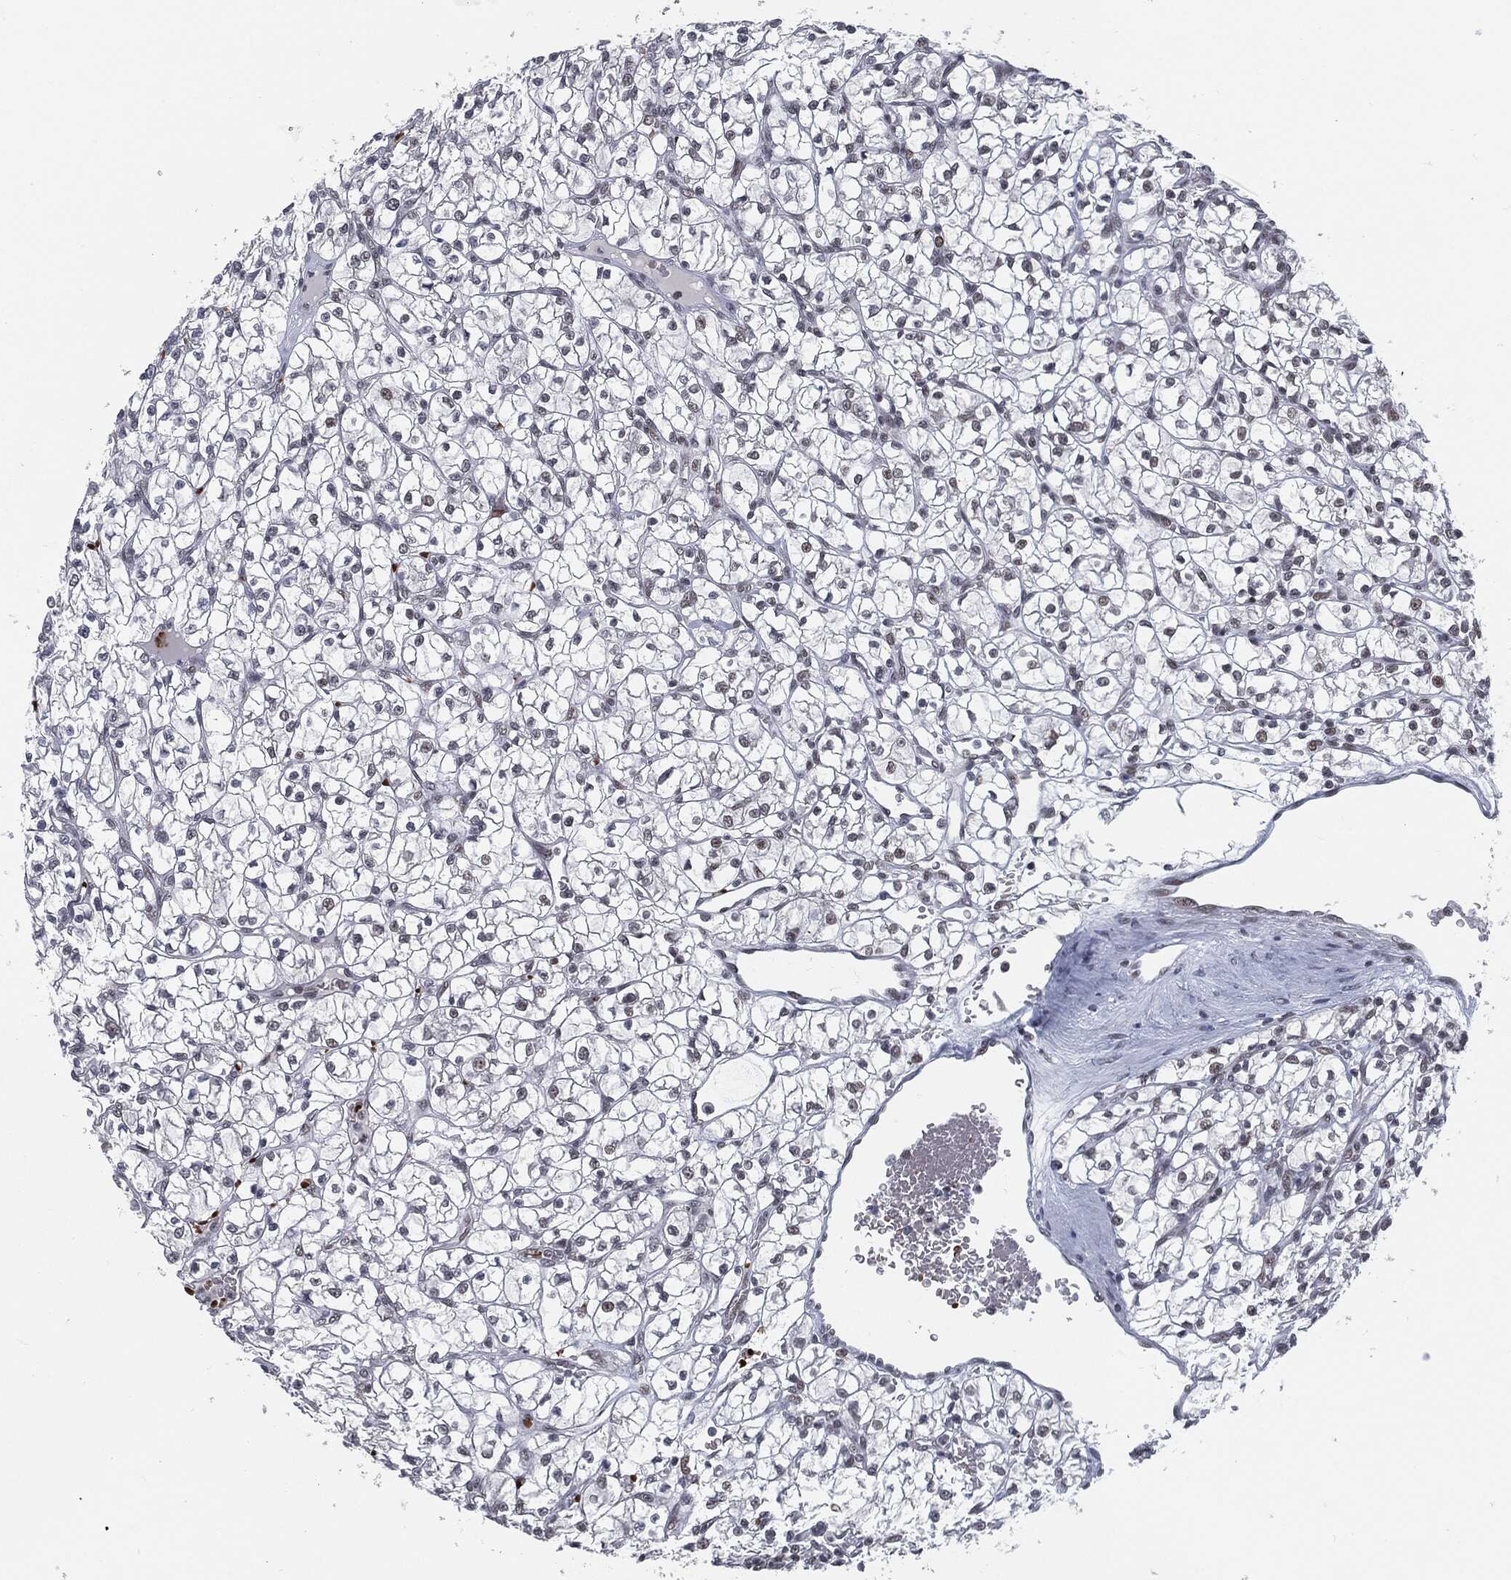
{"staining": {"intensity": "negative", "quantity": "none", "location": "none"}, "tissue": "renal cancer", "cell_type": "Tumor cells", "image_type": "cancer", "snomed": [{"axis": "morphology", "description": "Adenocarcinoma, NOS"}, {"axis": "topography", "description": "Kidney"}], "caption": "High power microscopy micrograph of an IHC micrograph of renal cancer (adenocarcinoma), revealing no significant expression in tumor cells.", "gene": "ANXA1", "patient": {"sex": "female", "age": 64}}